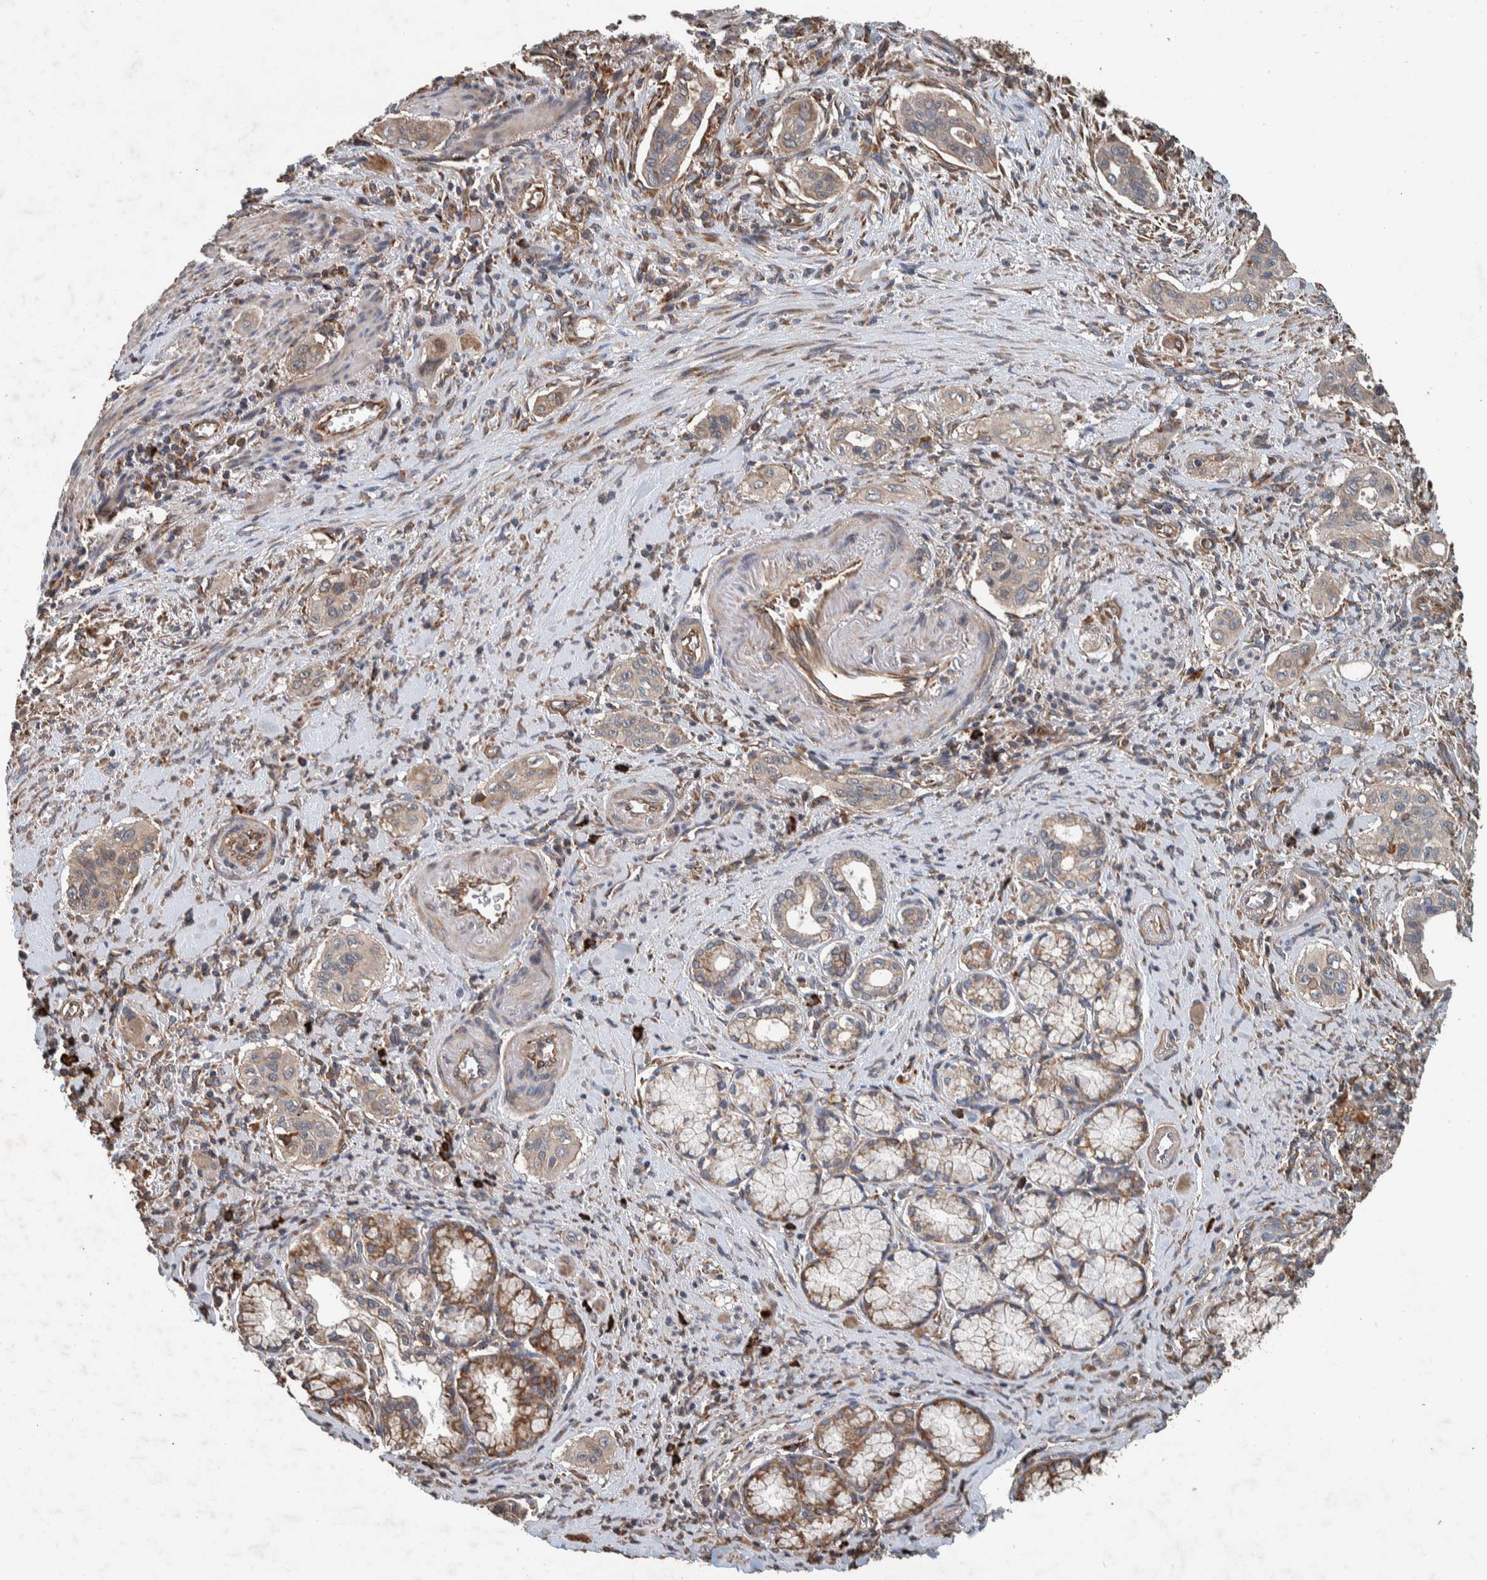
{"staining": {"intensity": "weak", "quantity": ">75%", "location": "cytoplasmic/membranous"}, "tissue": "pancreatic cancer", "cell_type": "Tumor cells", "image_type": "cancer", "snomed": [{"axis": "morphology", "description": "Adenocarcinoma, NOS"}, {"axis": "topography", "description": "Pancreas"}], "caption": "DAB (3,3'-diaminobenzidine) immunohistochemical staining of pancreatic cancer reveals weak cytoplasmic/membranous protein staining in approximately >75% of tumor cells.", "gene": "PLA2G3", "patient": {"sex": "male", "age": 77}}